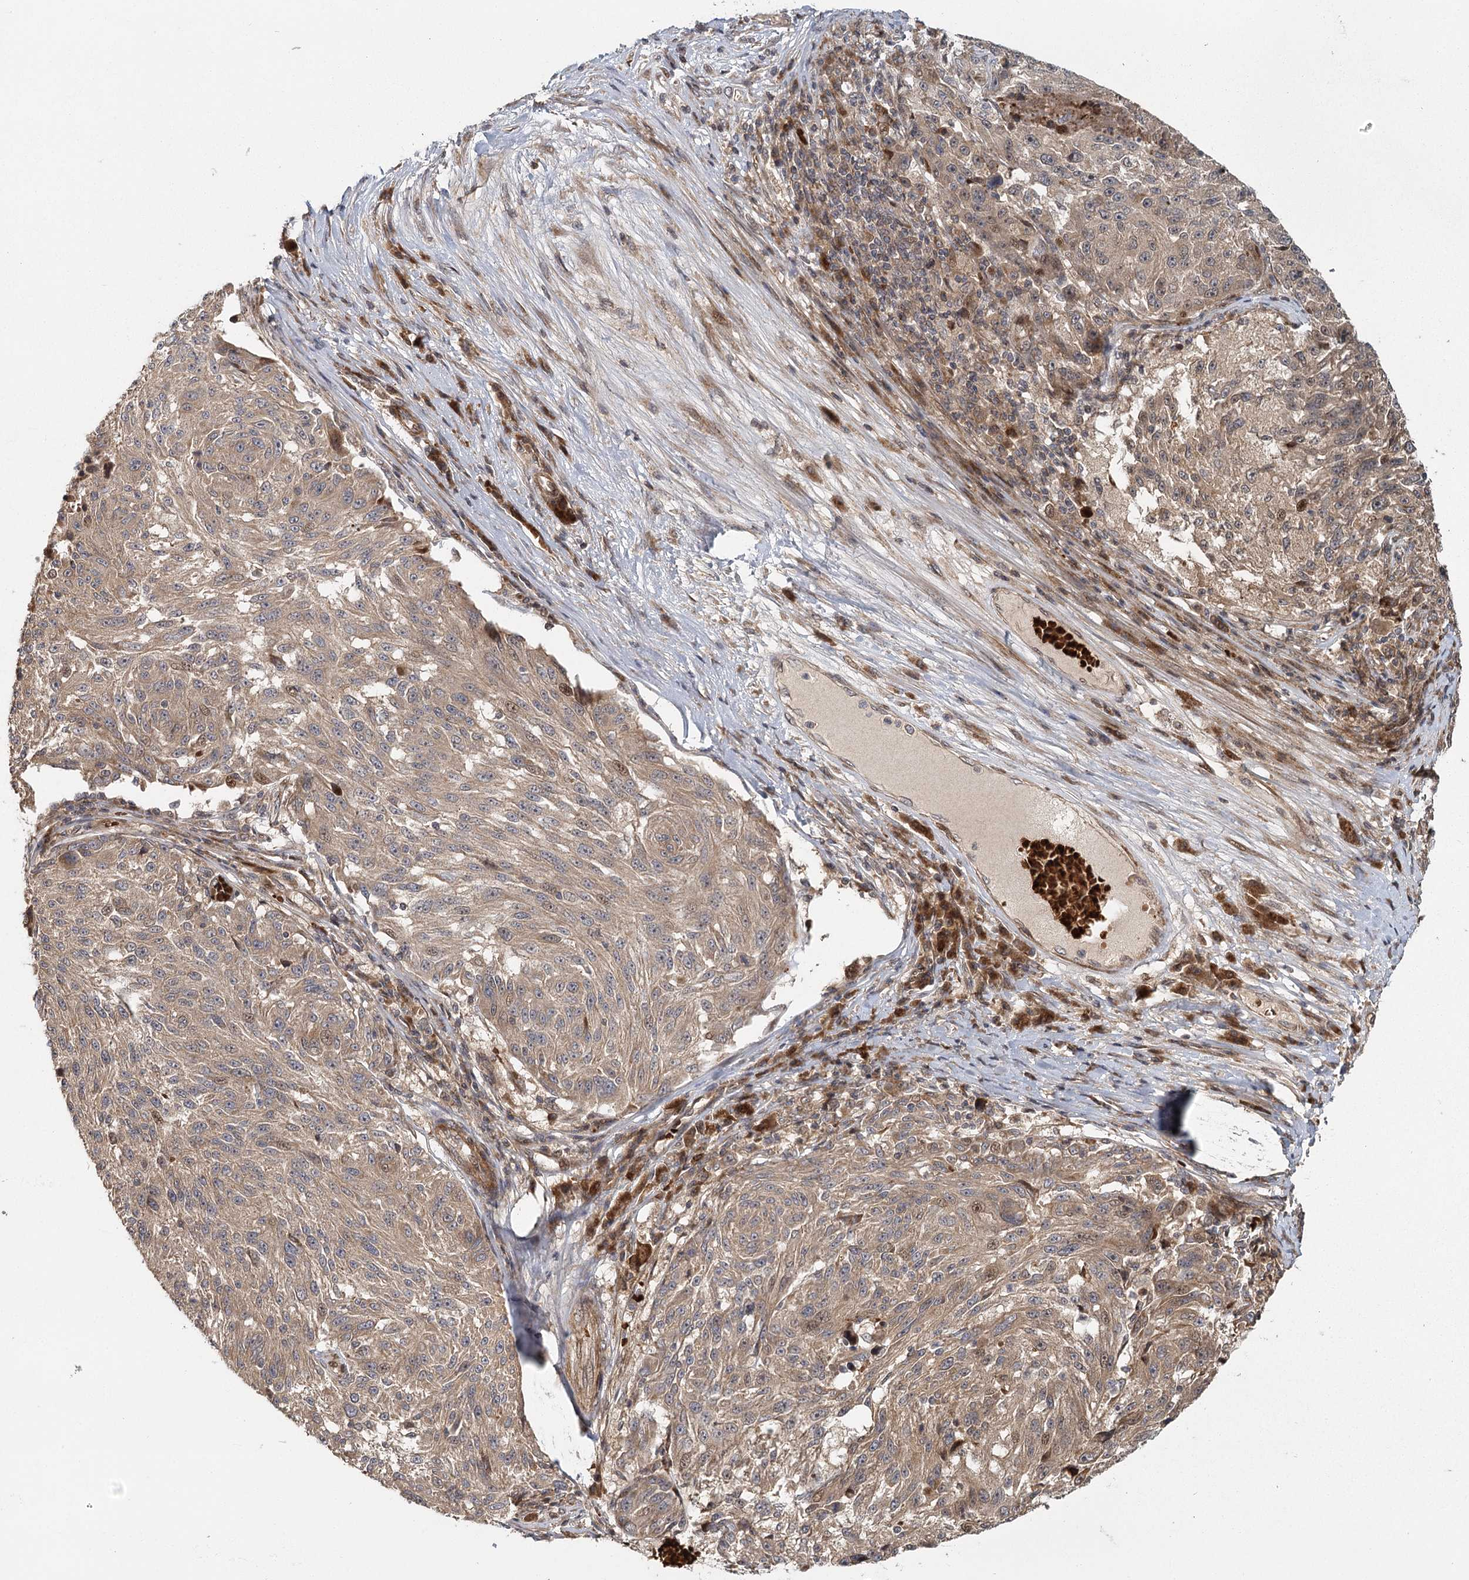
{"staining": {"intensity": "weak", "quantity": "25%-75%", "location": "cytoplasmic/membranous"}, "tissue": "melanoma", "cell_type": "Tumor cells", "image_type": "cancer", "snomed": [{"axis": "morphology", "description": "Malignant melanoma, NOS"}, {"axis": "topography", "description": "Skin"}], "caption": "Protein staining of malignant melanoma tissue demonstrates weak cytoplasmic/membranous expression in approximately 25%-75% of tumor cells.", "gene": "RAPGEF6", "patient": {"sex": "male", "age": 53}}